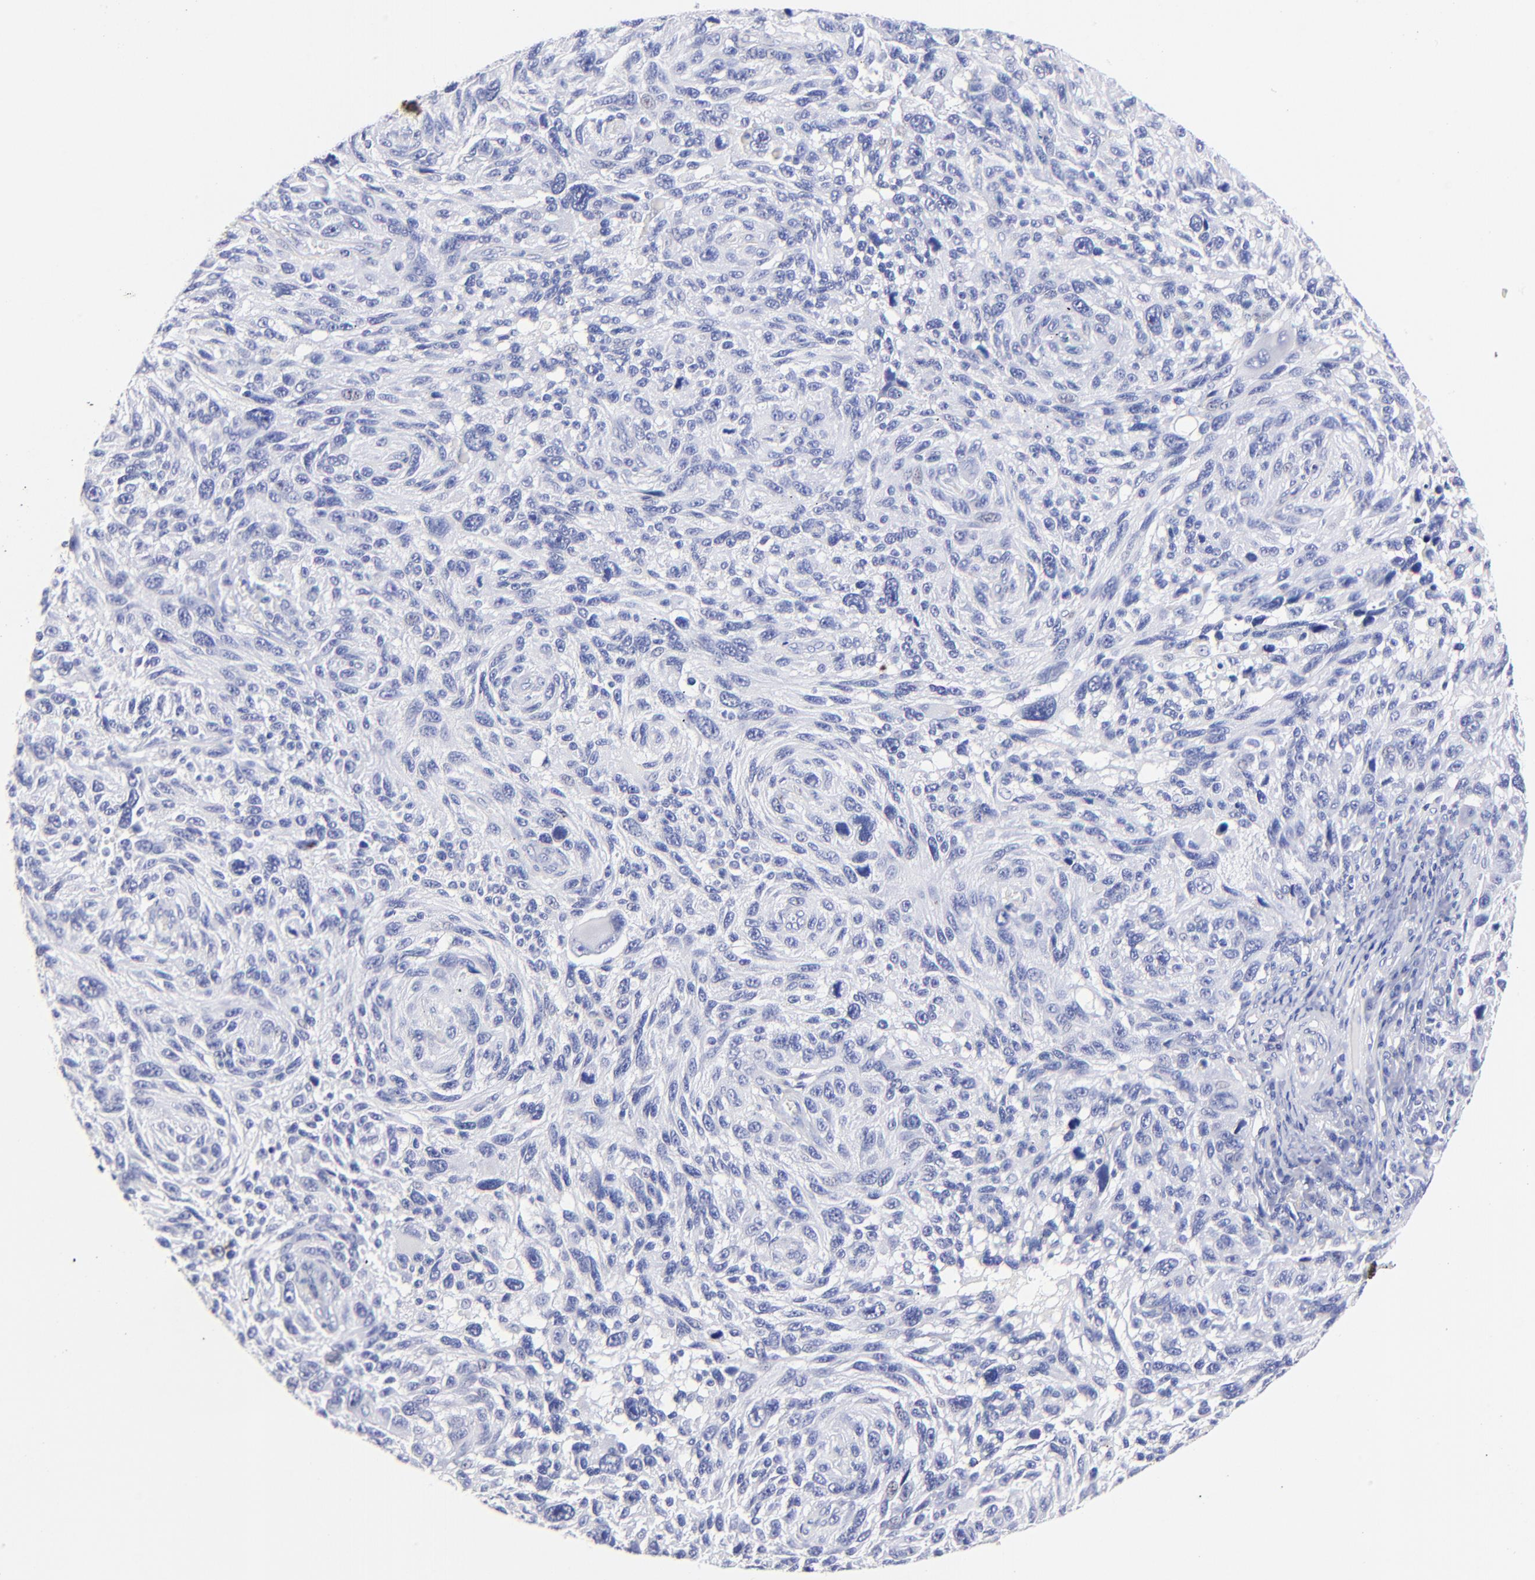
{"staining": {"intensity": "negative", "quantity": "none", "location": "none"}, "tissue": "melanoma", "cell_type": "Tumor cells", "image_type": "cancer", "snomed": [{"axis": "morphology", "description": "Malignant melanoma, NOS"}, {"axis": "topography", "description": "Skin"}], "caption": "Tumor cells are negative for brown protein staining in malignant melanoma. (Immunohistochemistry, brightfield microscopy, high magnification).", "gene": "HORMAD2", "patient": {"sex": "male", "age": 53}}